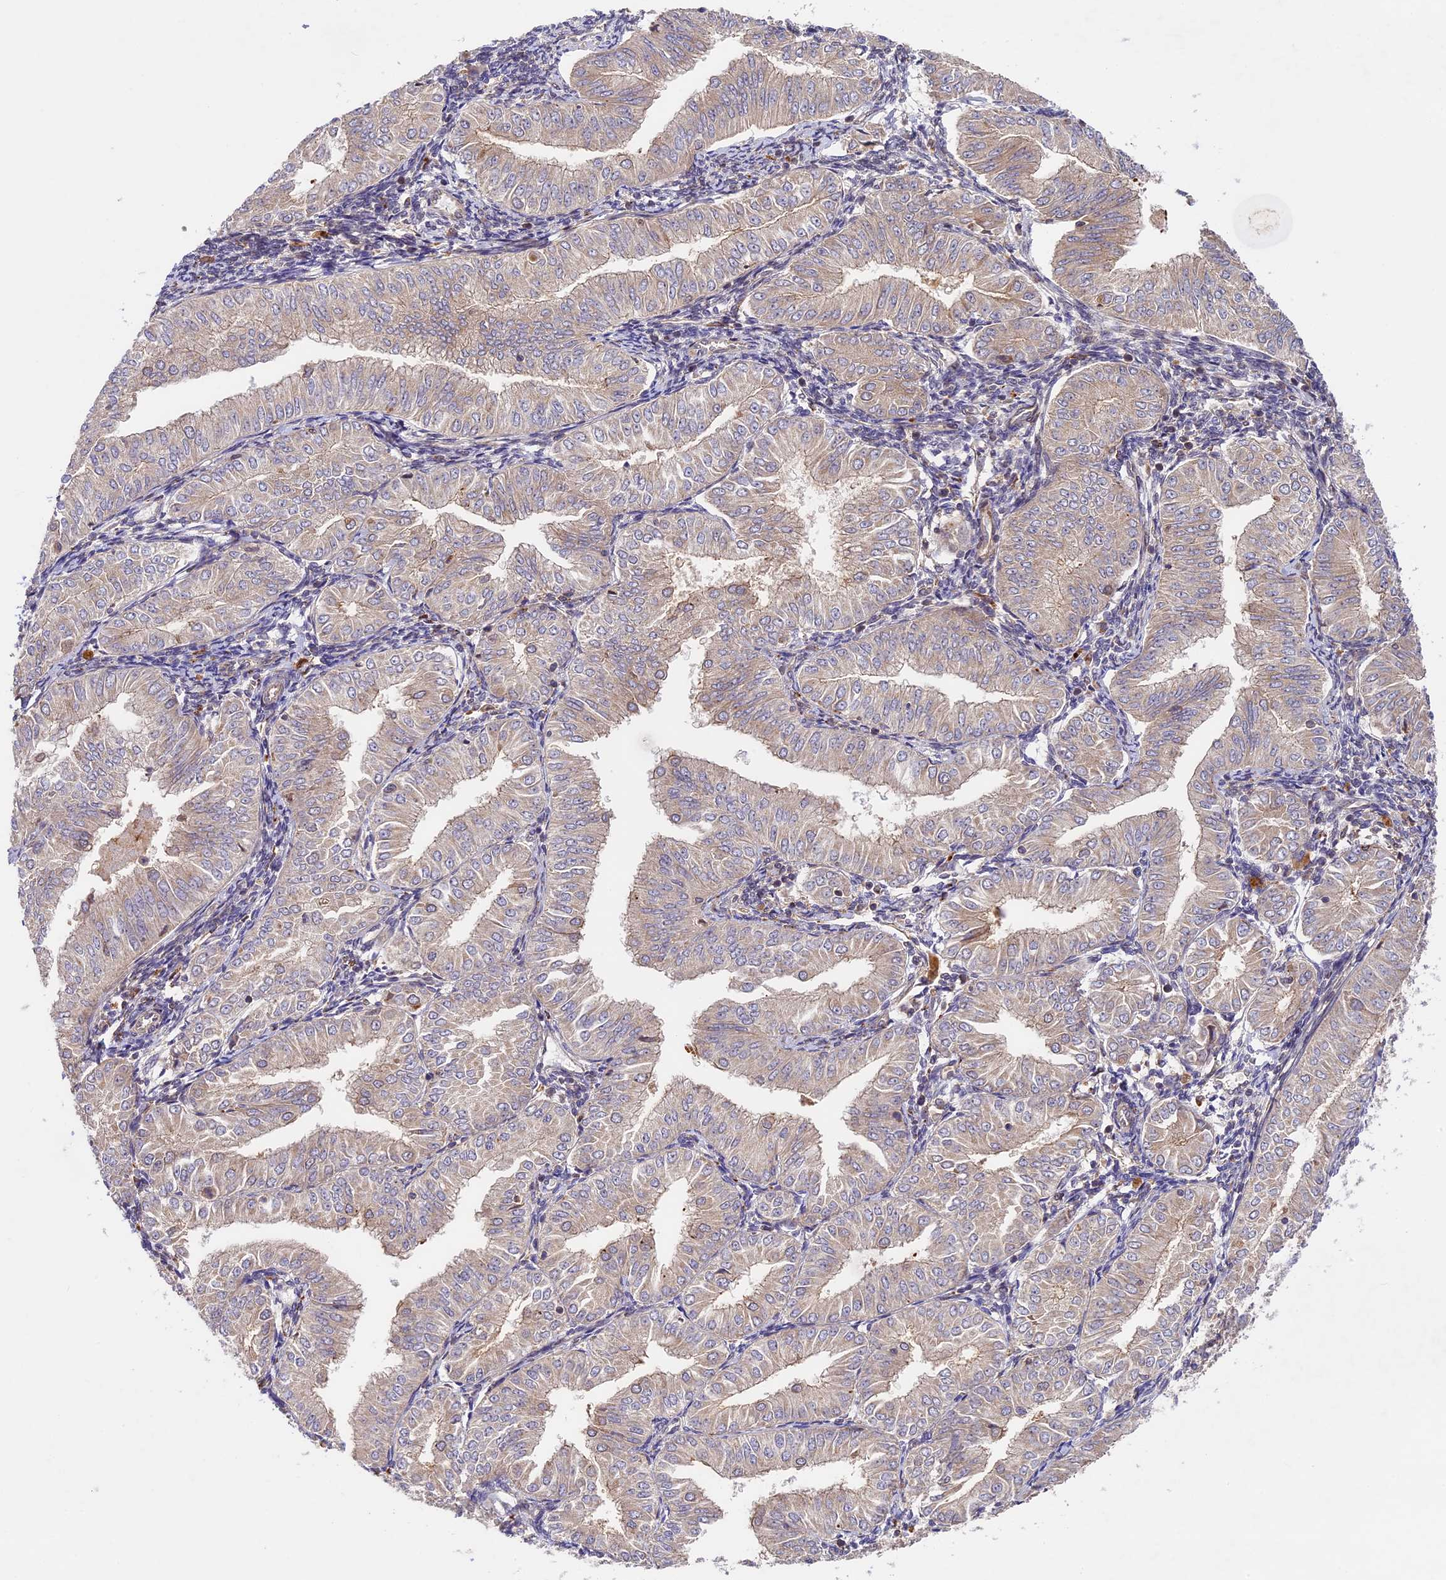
{"staining": {"intensity": "negative", "quantity": "none", "location": "none"}, "tissue": "endometrial cancer", "cell_type": "Tumor cells", "image_type": "cancer", "snomed": [{"axis": "morphology", "description": "Normal tissue, NOS"}, {"axis": "morphology", "description": "Adenocarcinoma, NOS"}, {"axis": "topography", "description": "Endometrium"}], "caption": "Immunohistochemistry photomicrograph of human adenocarcinoma (endometrial) stained for a protein (brown), which exhibits no staining in tumor cells.", "gene": "DGKH", "patient": {"sex": "female", "age": 53}}